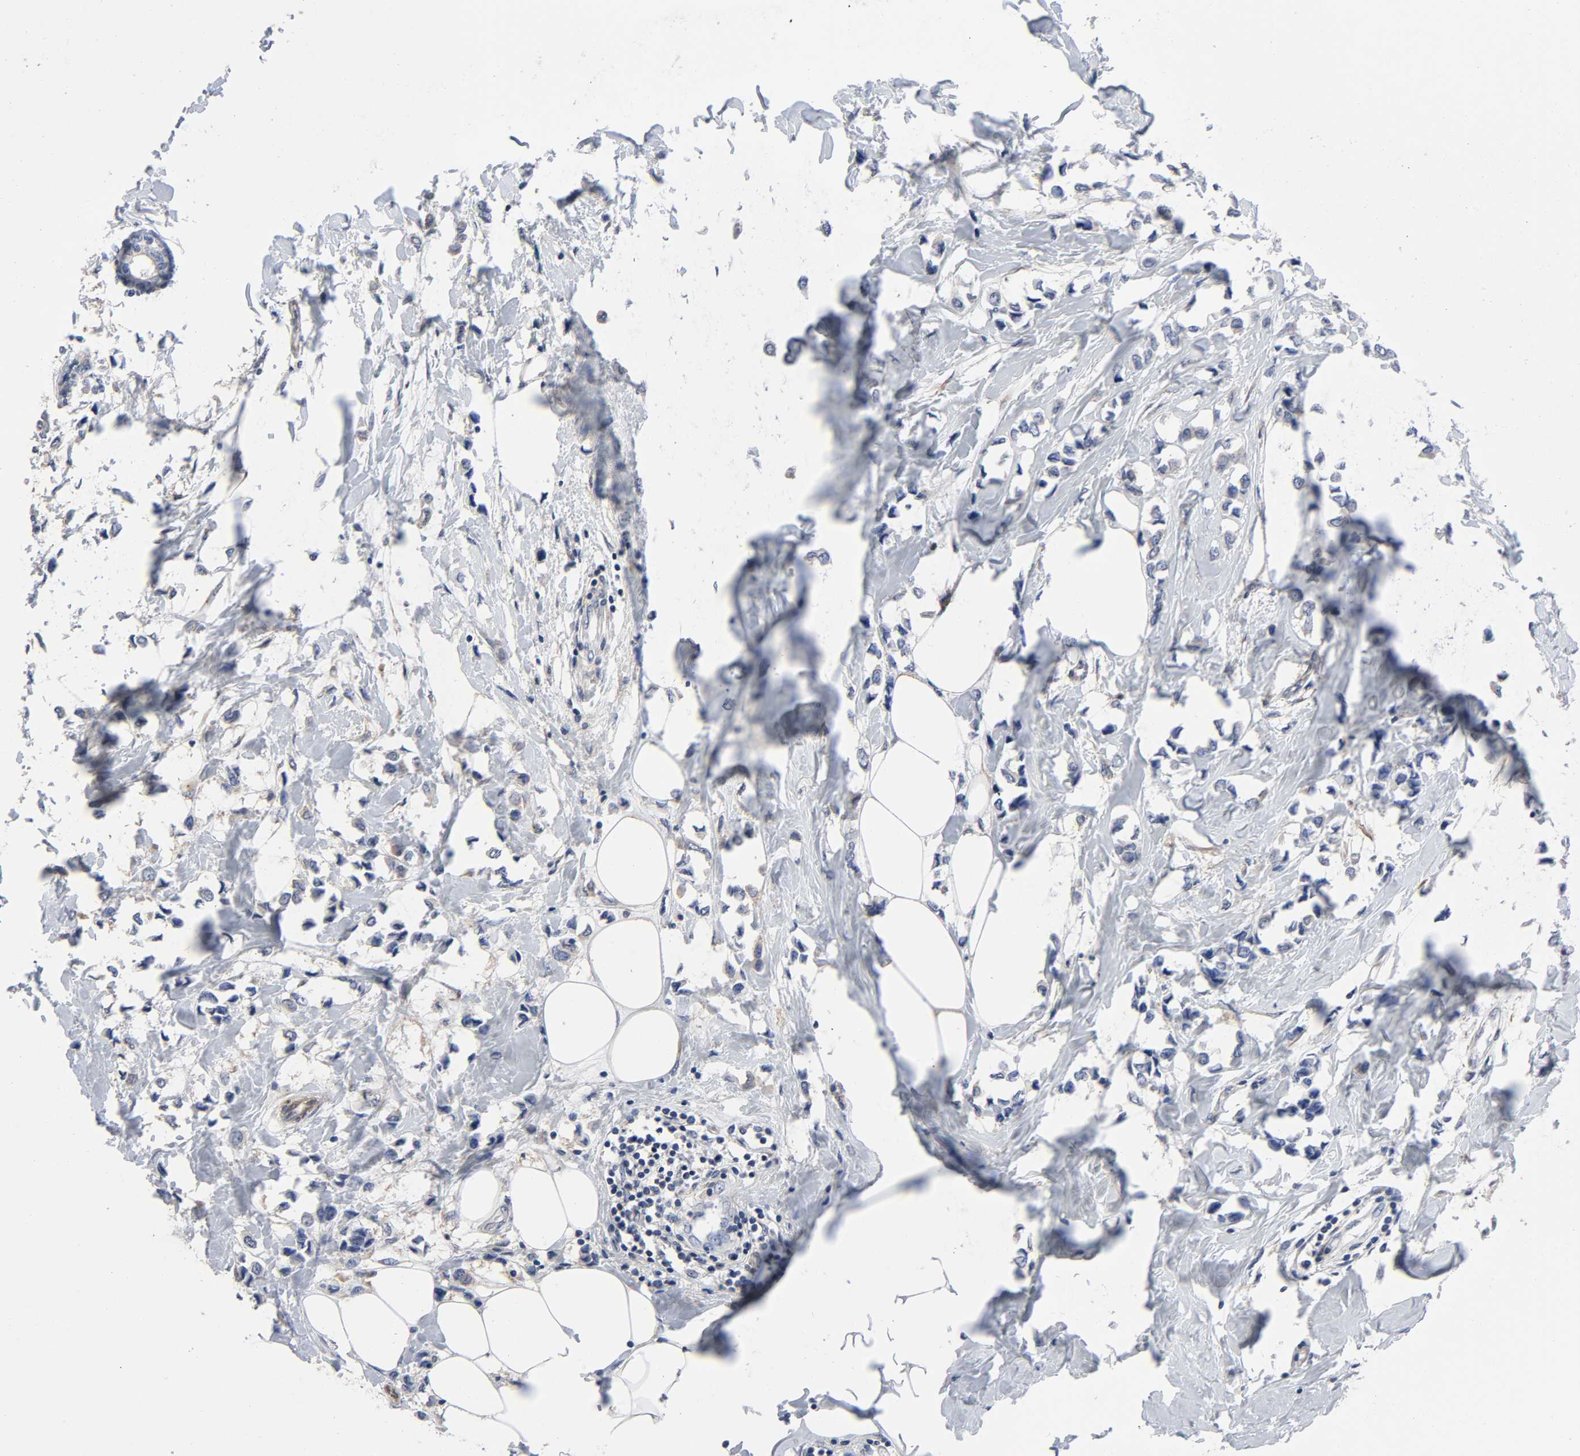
{"staining": {"intensity": "weak", "quantity": "25%-75%", "location": "cytoplasmic/membranous"}, "tissue": "breast cancer", "cell_type": "Tumor cells", "image_type": "cancer", "snomed": [{"axis": "morphology", "description": "Lobular carcinoma"}, {"axis": "topography", "description": "Breast"}], "caption": "Breast cancer (lobular carcinoma) stained with DAB IHC exhibits low levels of weak cytoplasmic/membranous expression in approximately 25%-75% of tumor cells. (DAB (3,3'-diaminobenzidine) = brown stain, brightfield microscopy at high magnification).", "gene": "DYNLT3", "patient": {"sex": "female", "age": 51}}